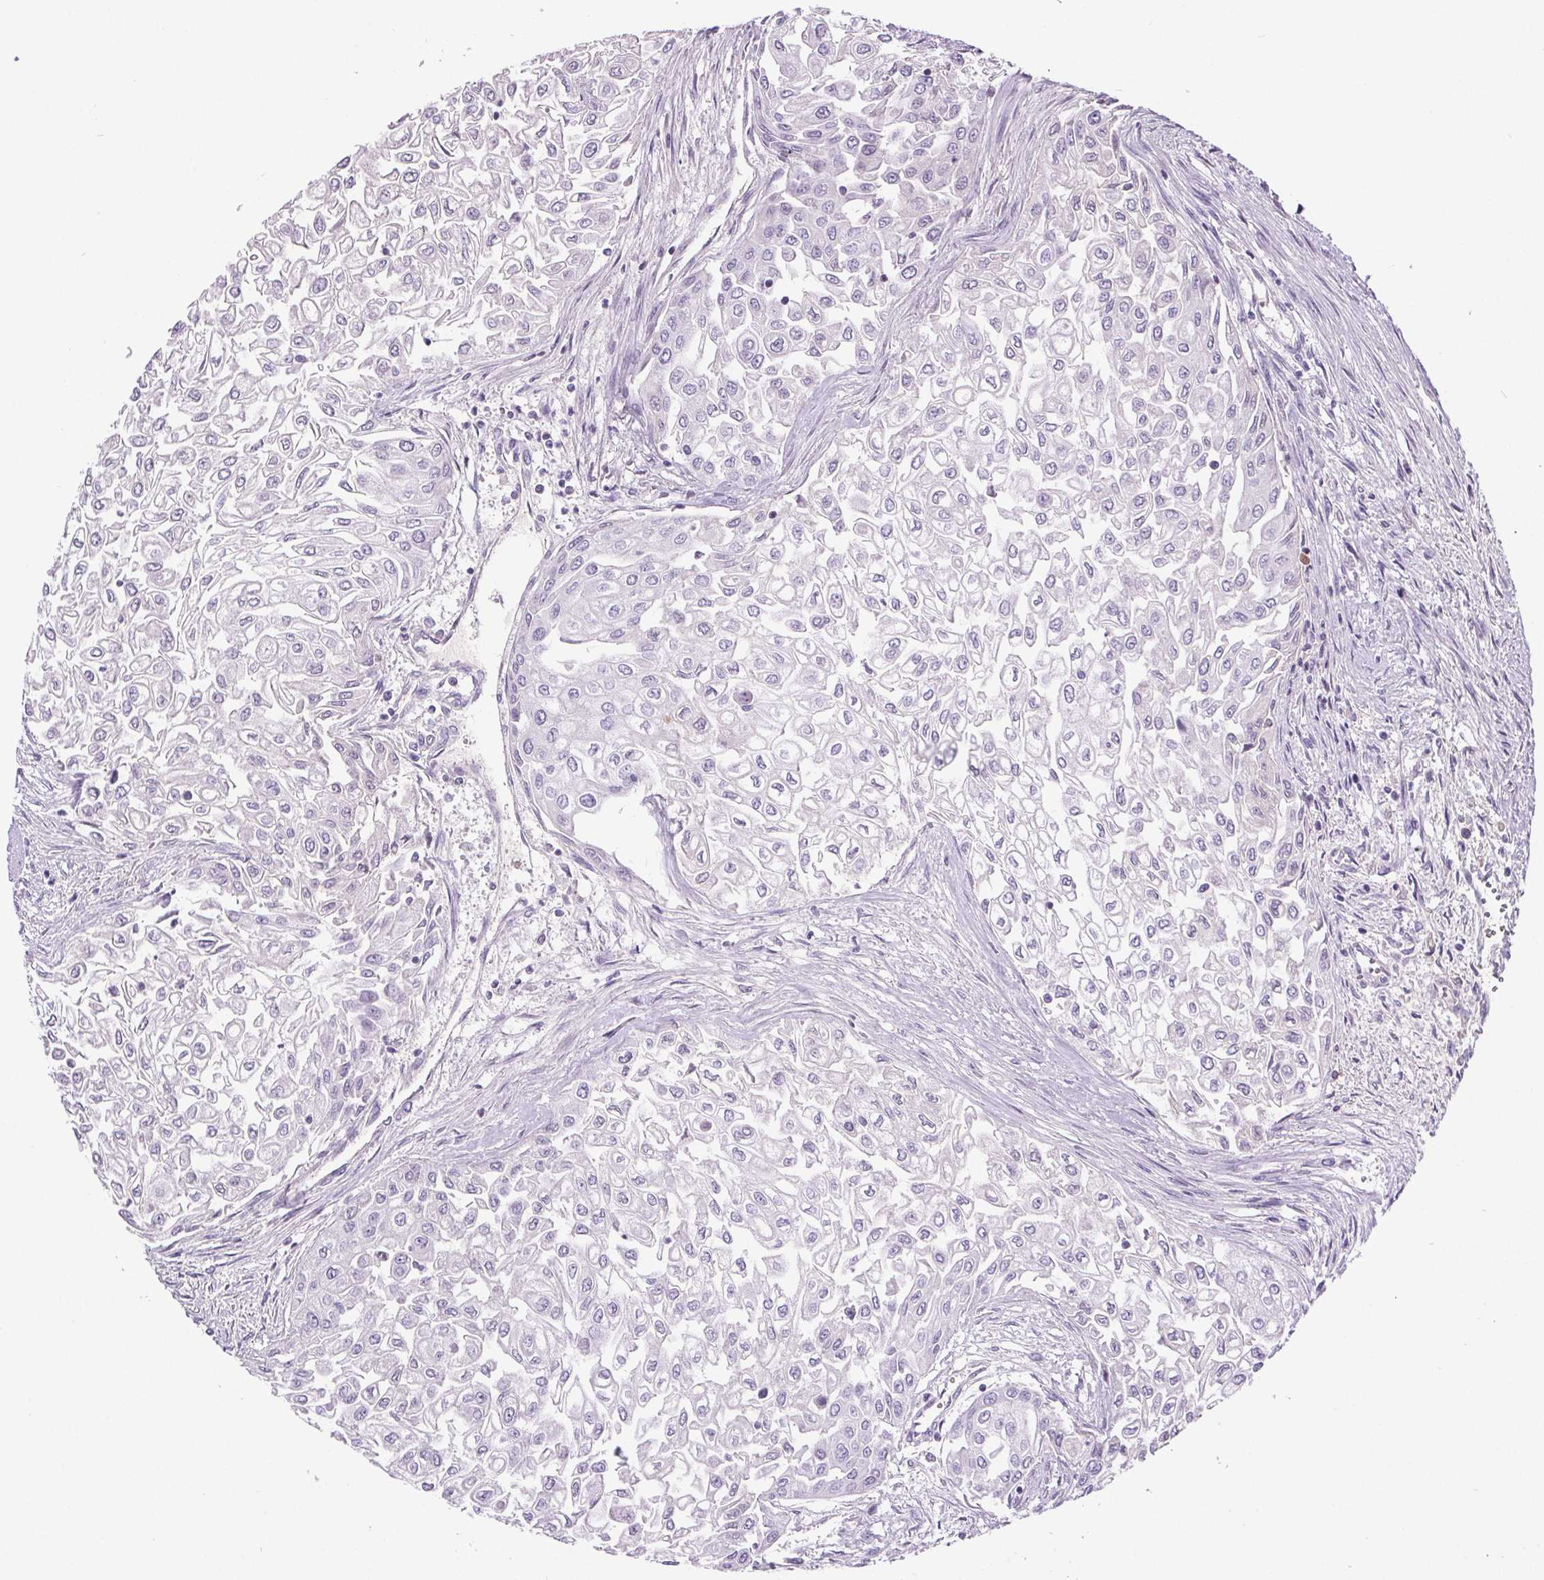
{"staining": {"intensity": "negative", "quantity": "none", "location": "none"}, "tissue": "urothelial cancer", "cell_type": "Tumor cells", "image_type": "cancer", "snomed": [{"axis": "morphology", "description": "Urothelial carcinoma, High grade"}, {"axis": "topography", "description": "Urinary bladder"}], "caption": "Tumor cells show no significant expression in urothelial cancer.", "gene": "CD5L", "patient": {"sex": "male", "age": 62}}